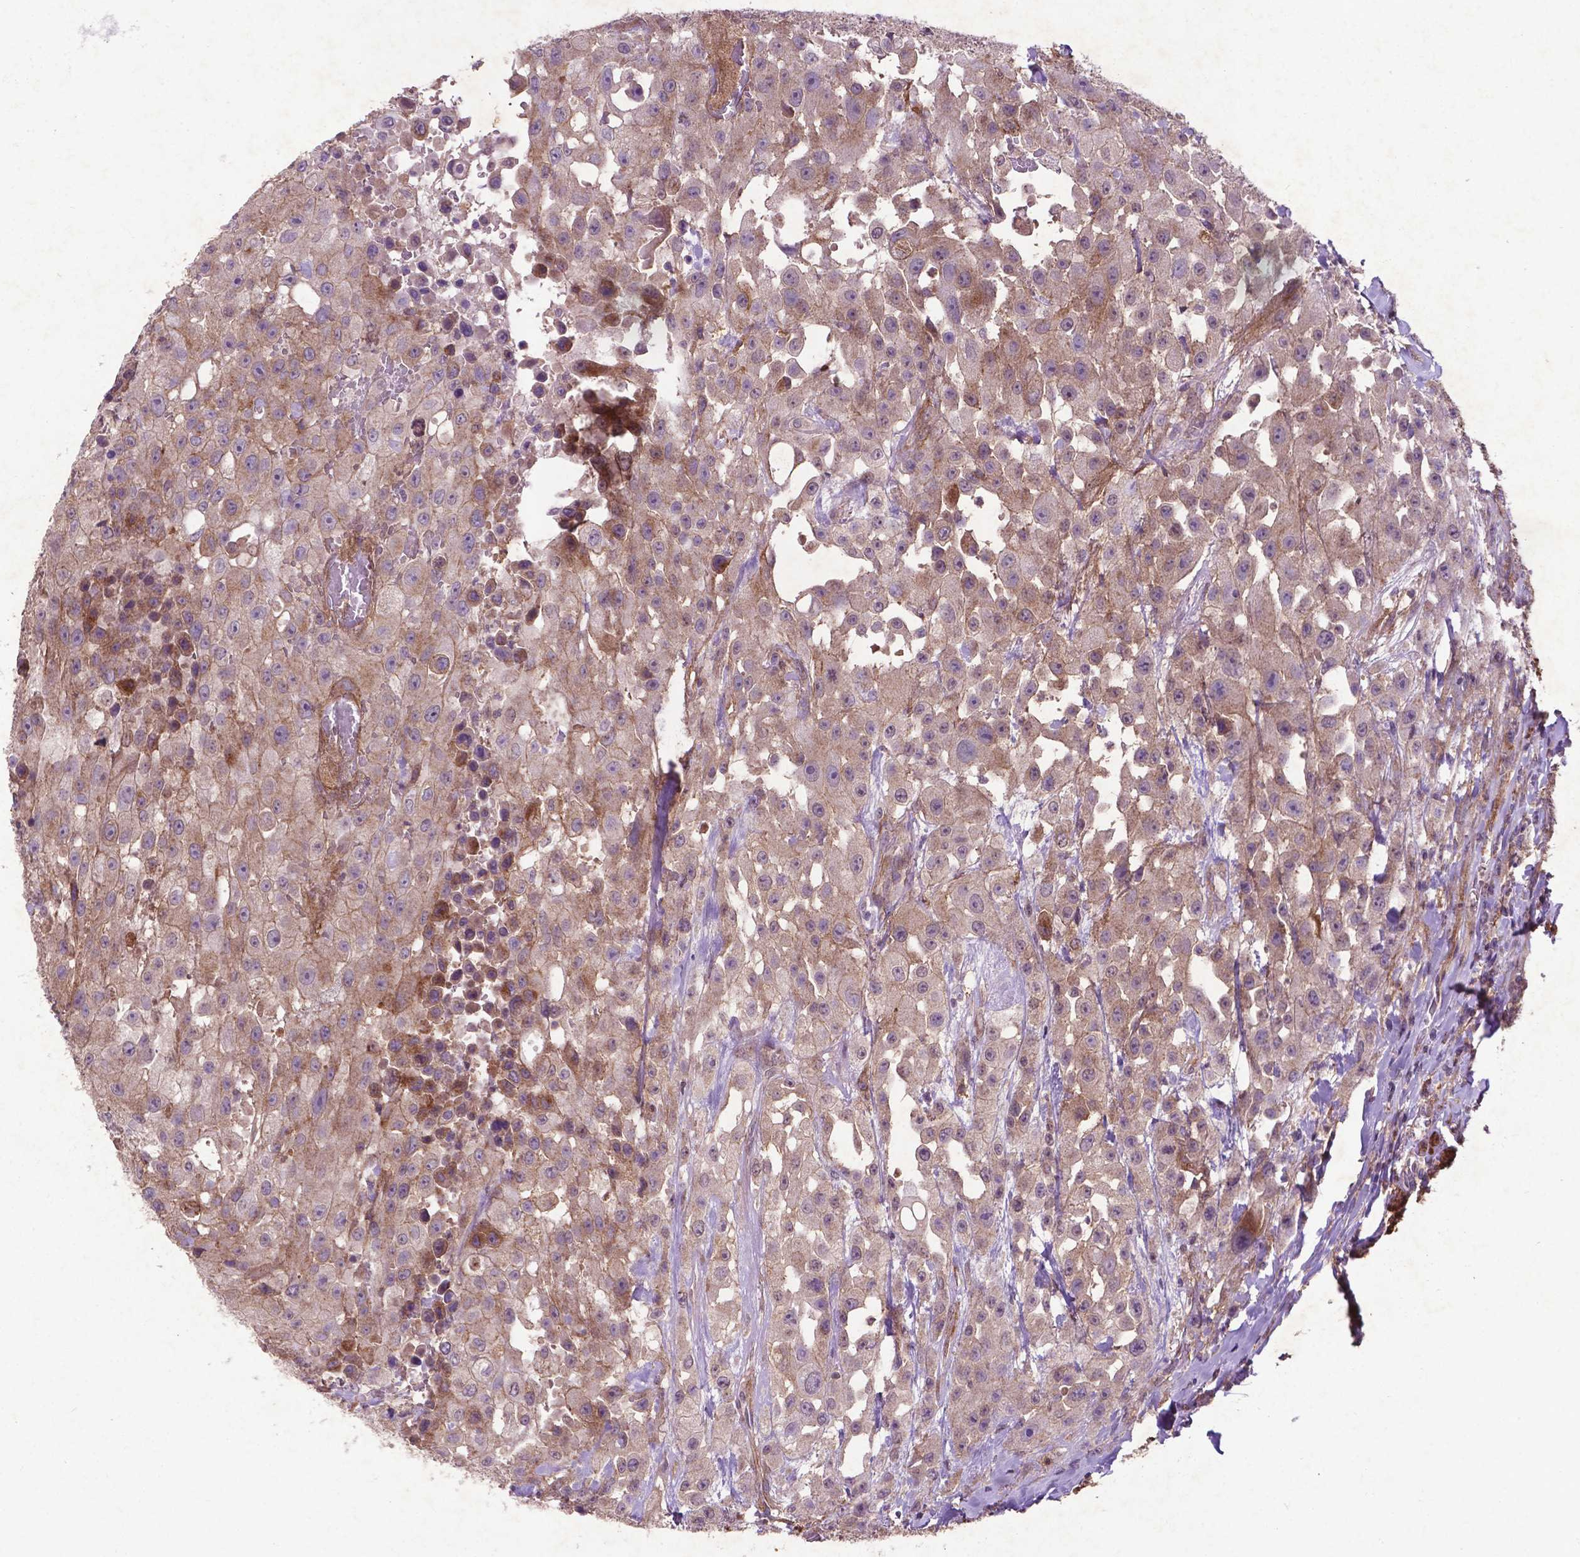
{"staining": {"intensity": "weak", "quantity": "25%-75%", "location": "cytoplasmic/membranous"}, "tissue": "urothelial cancer", "cell_type": "Tumor cells", "image_type": "cancer", "snomed": [{"axis": "morphology", "description": "Urothelial carcinoma, High grade"}, {"axis": "topography", "description": "Urinary bladder"}], "caption": "Brown immunohistochemical staining in human urothelial cancer demonstrates weak cytoplasmic/membranous staining in approximately 25%-75% of tumor cells.", "gene": "RRAS", "patient": {"sex": "male", "age": 79}}